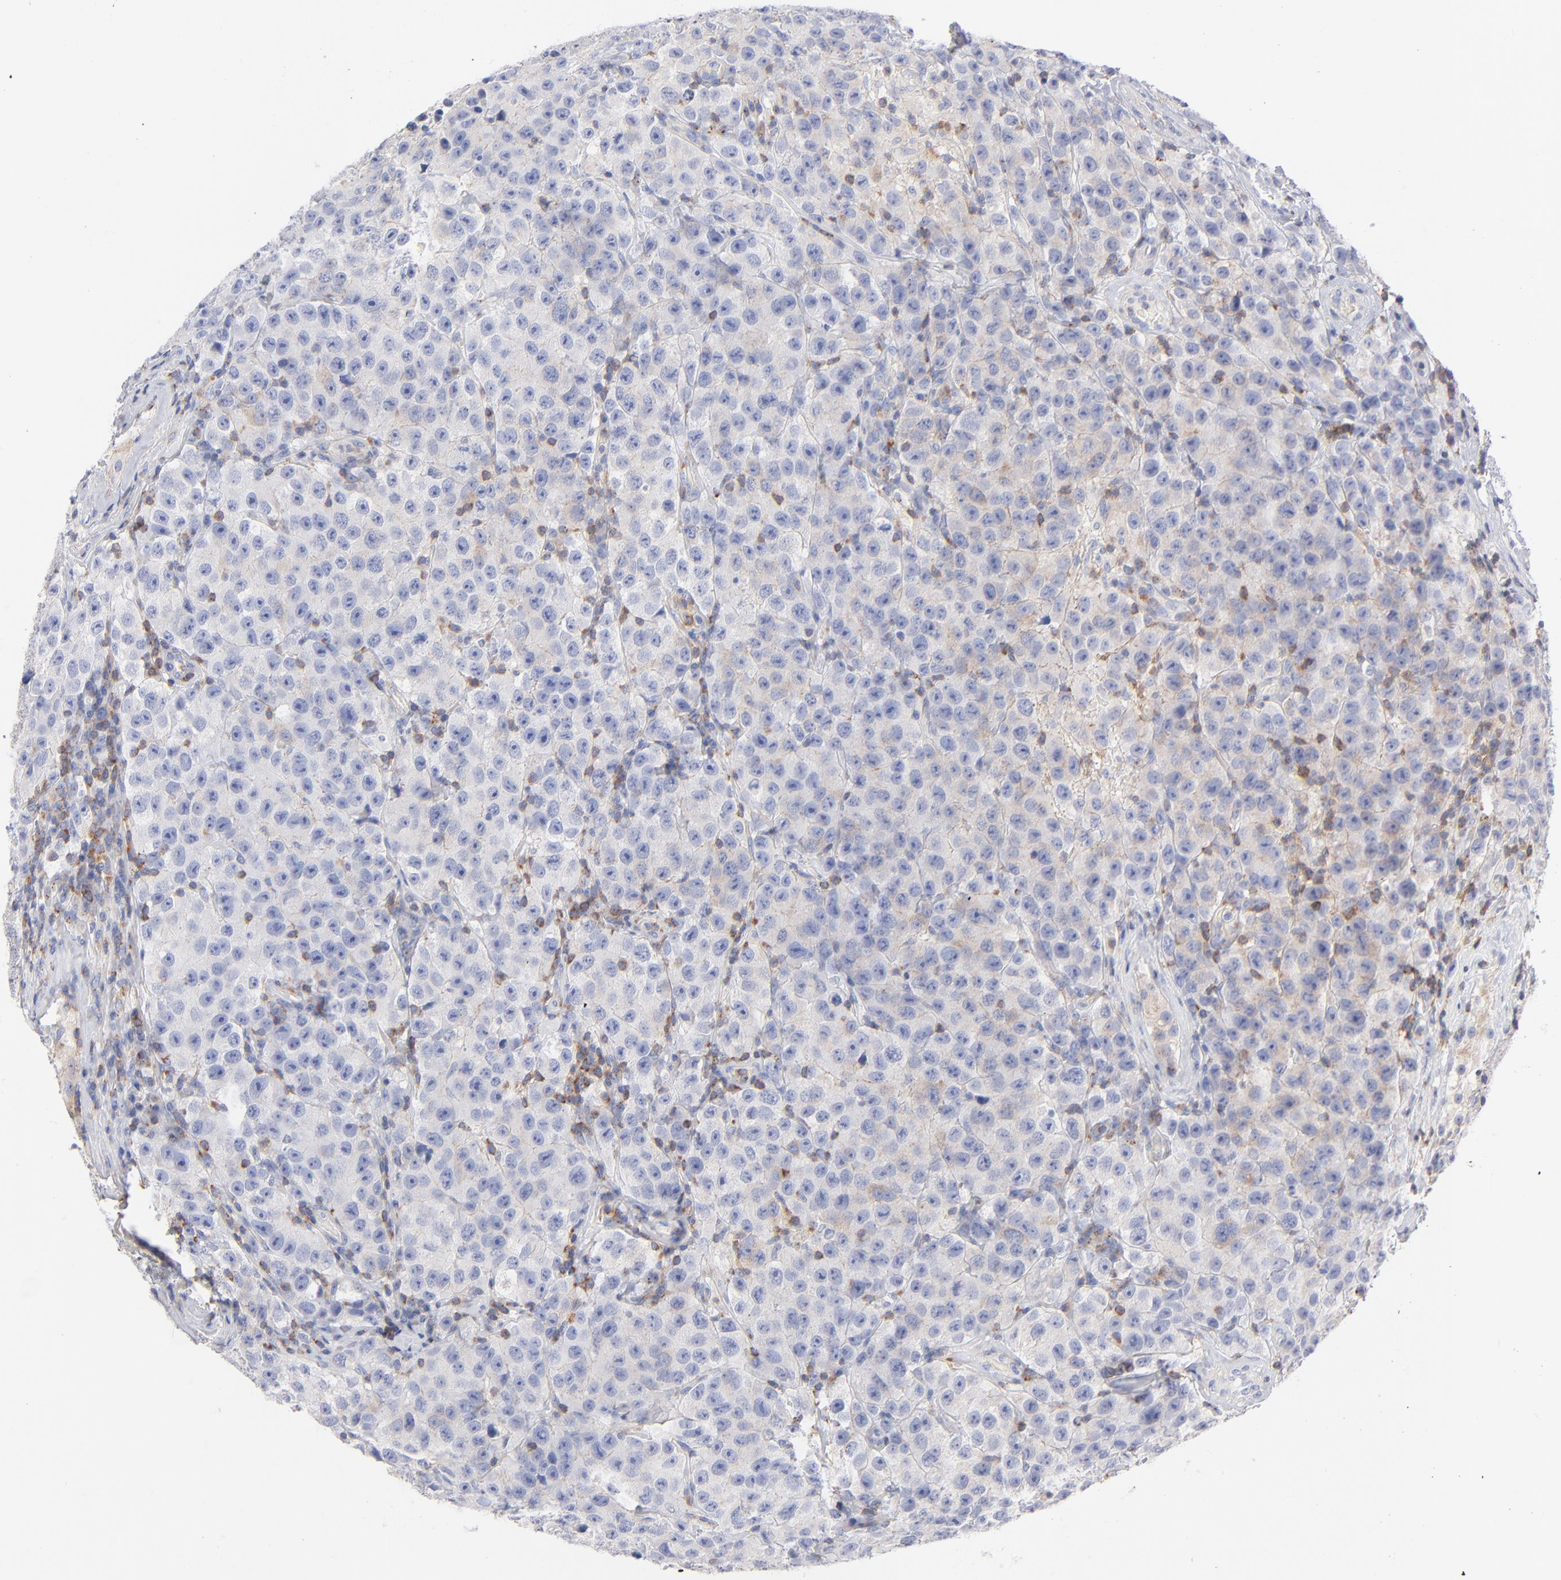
{"staining": {"intensity": "negative", "quantity": "none", "location": "none"}, "tissue": "testis cancer", "cell_type": "Tumor cells", "image_type": "cancer", "snomed": [{"axis": "morphology", "description": "Seminoma, NOS"}, {"axis": "topography", "description": "Testis"}], "caption": "Immunohistochemistry of testis cancer demonstrates no staining in tumor cells. Nuclei are stained in blue.", "gene": "SEPTIN6", "patient": {"sex": "male", "age": 52}}